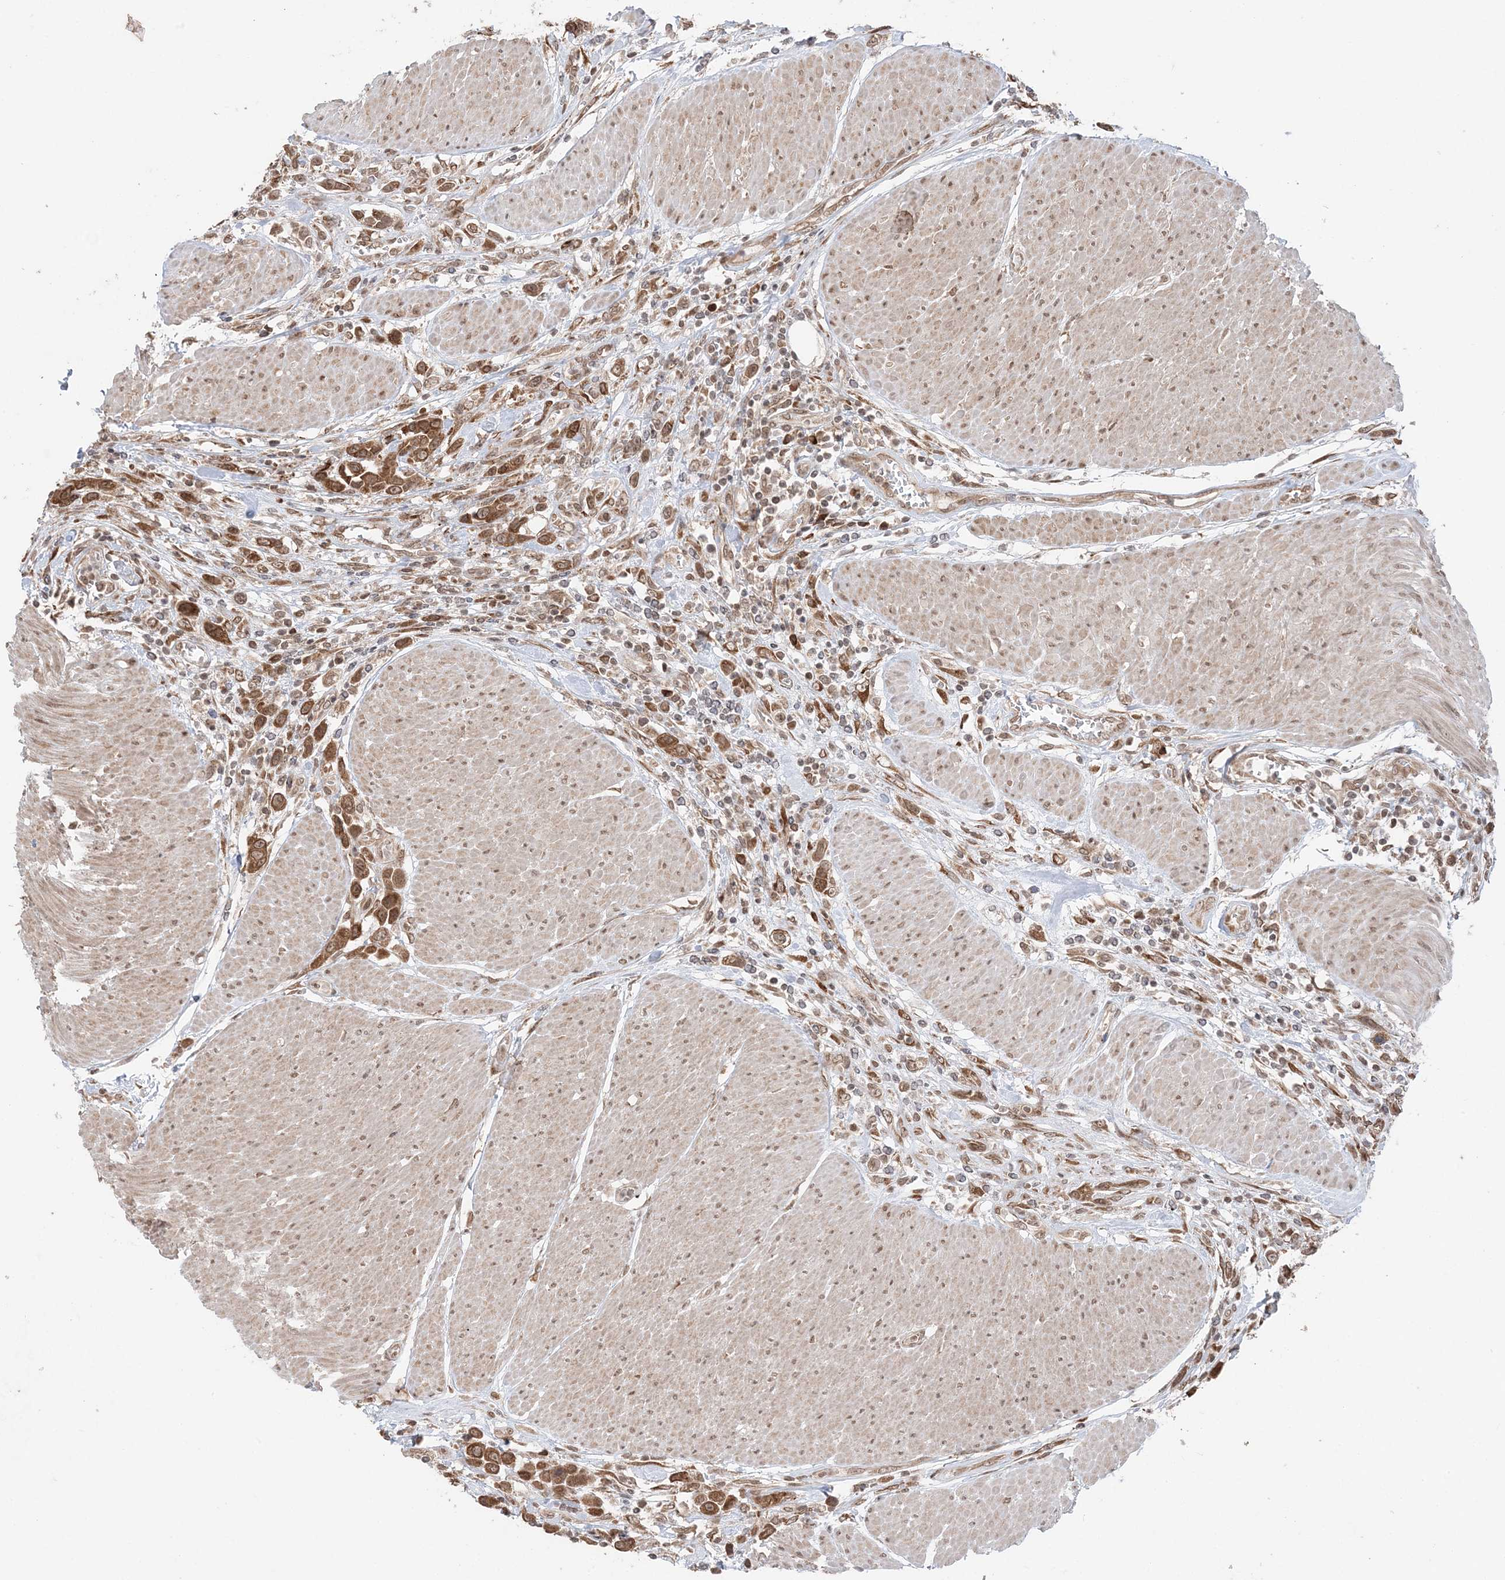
{"staining": {"intensity": "strong", "quantity": ">75%", "location": "cytoplasmic/membranous"}, "tissue": "urothelial cancer", "cell_type": "Tumor cells", "image_type": "cancer", "snomed": [{"axis": "morphology", "description": "Urothelial carcinoma, High grade"}, {"axis": "topography", "description": "Urinary bladder"}], "caption": "Human high-grade urothelial carcinoma stained for a protein (brown) reveals strong cytoplasmic/membranous positive expression in about >75% of tumor cells.", "gene": "TMED10", "patient": {"sex": "male", "age": 50}}